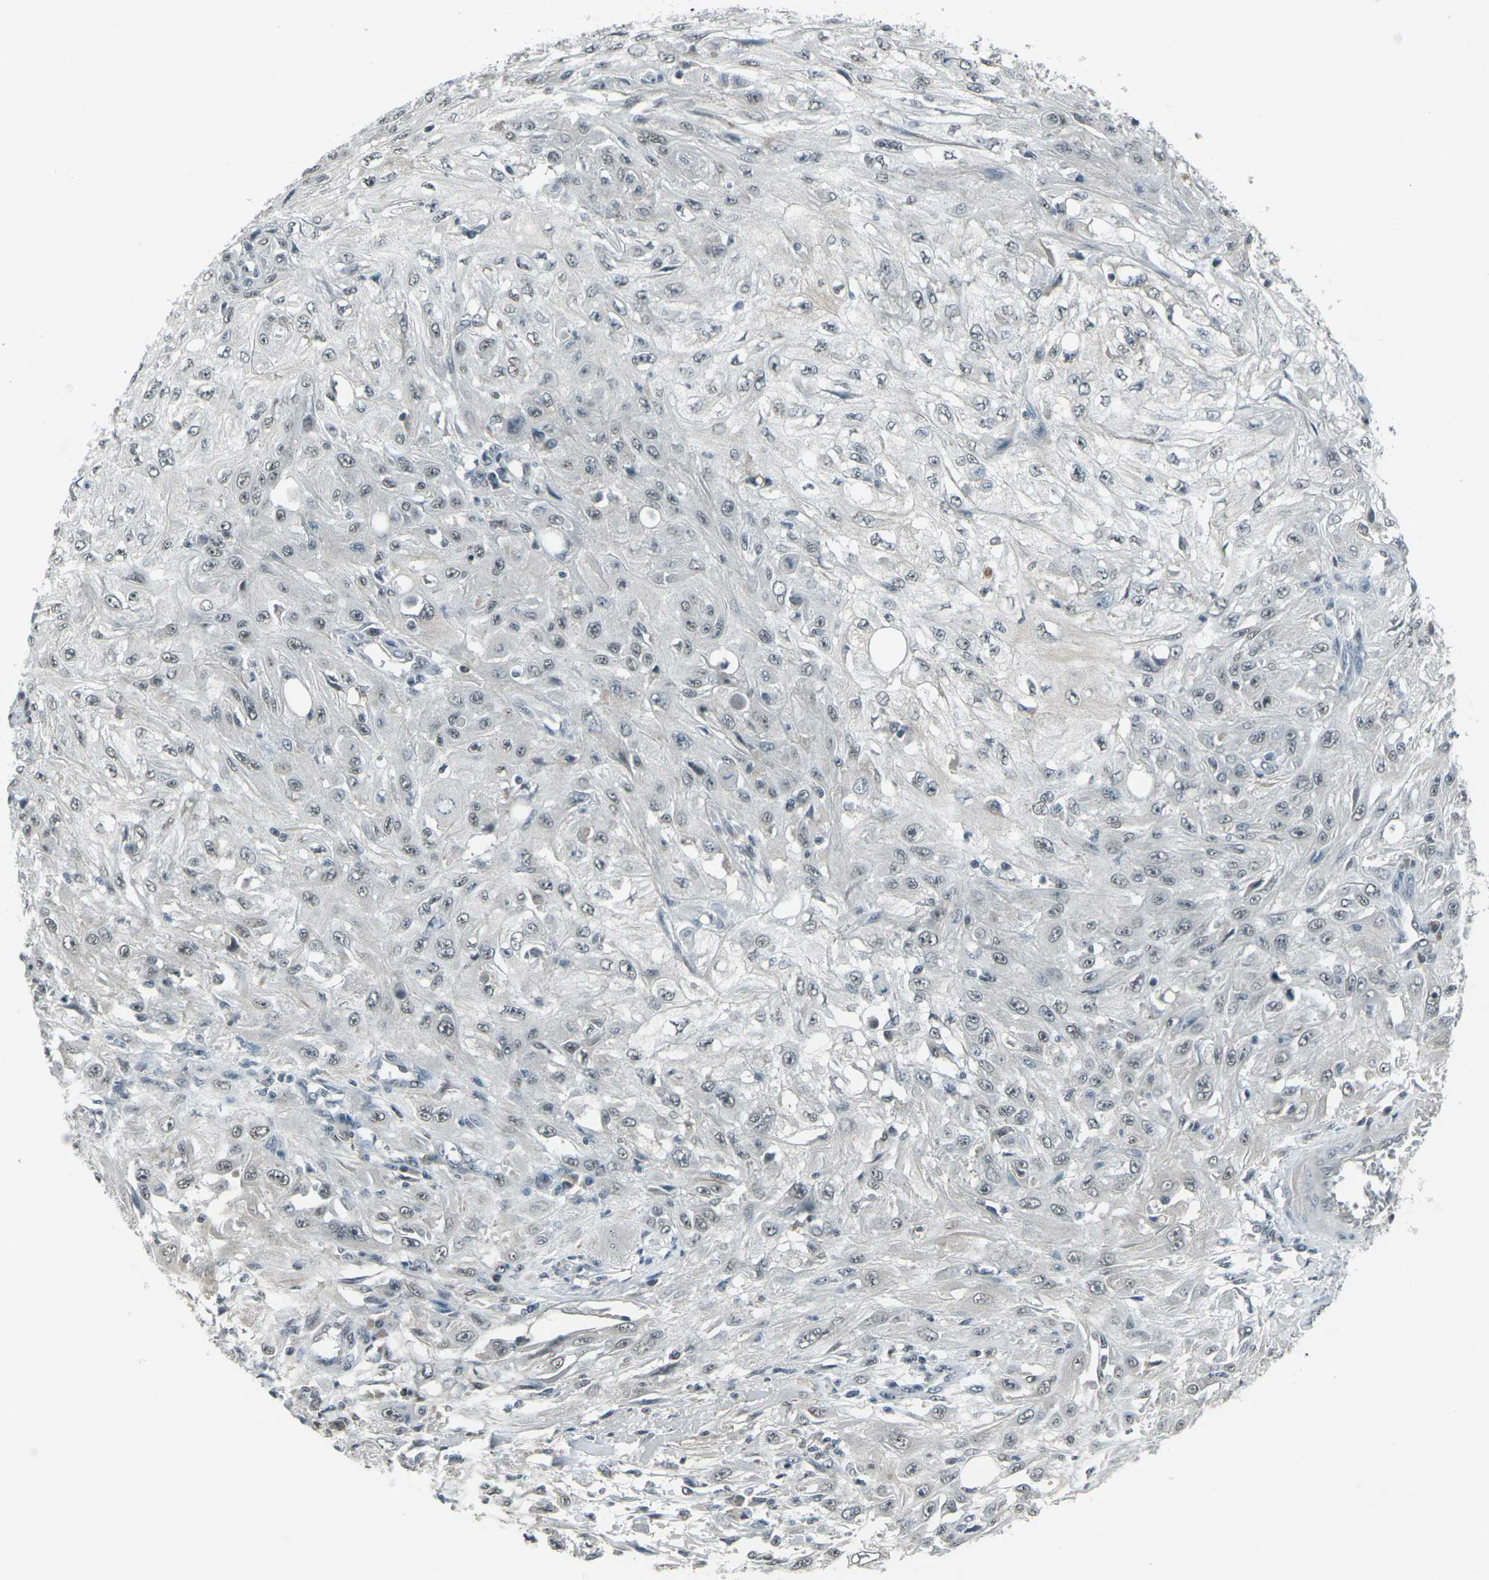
{"staining": {"intensity": "negative", "quantity": "none", "location": "none"}, "tissue": "skin cancer", "cell_type": "Tumor cells", "image_type": "cancer", "snomed": [{"axis": "morphology", "description": "Squamous cell carcinoma, NOS"}, {"axis": "topography", "description": "Skin"}], "caption": "Human skin cancer (squamous cell carcinoma) stained for a protein using immunohistochemistry reveals no expression in tumor cells.", "gene": "GPR19", "patient": {"sex": "male", "age": 75}}